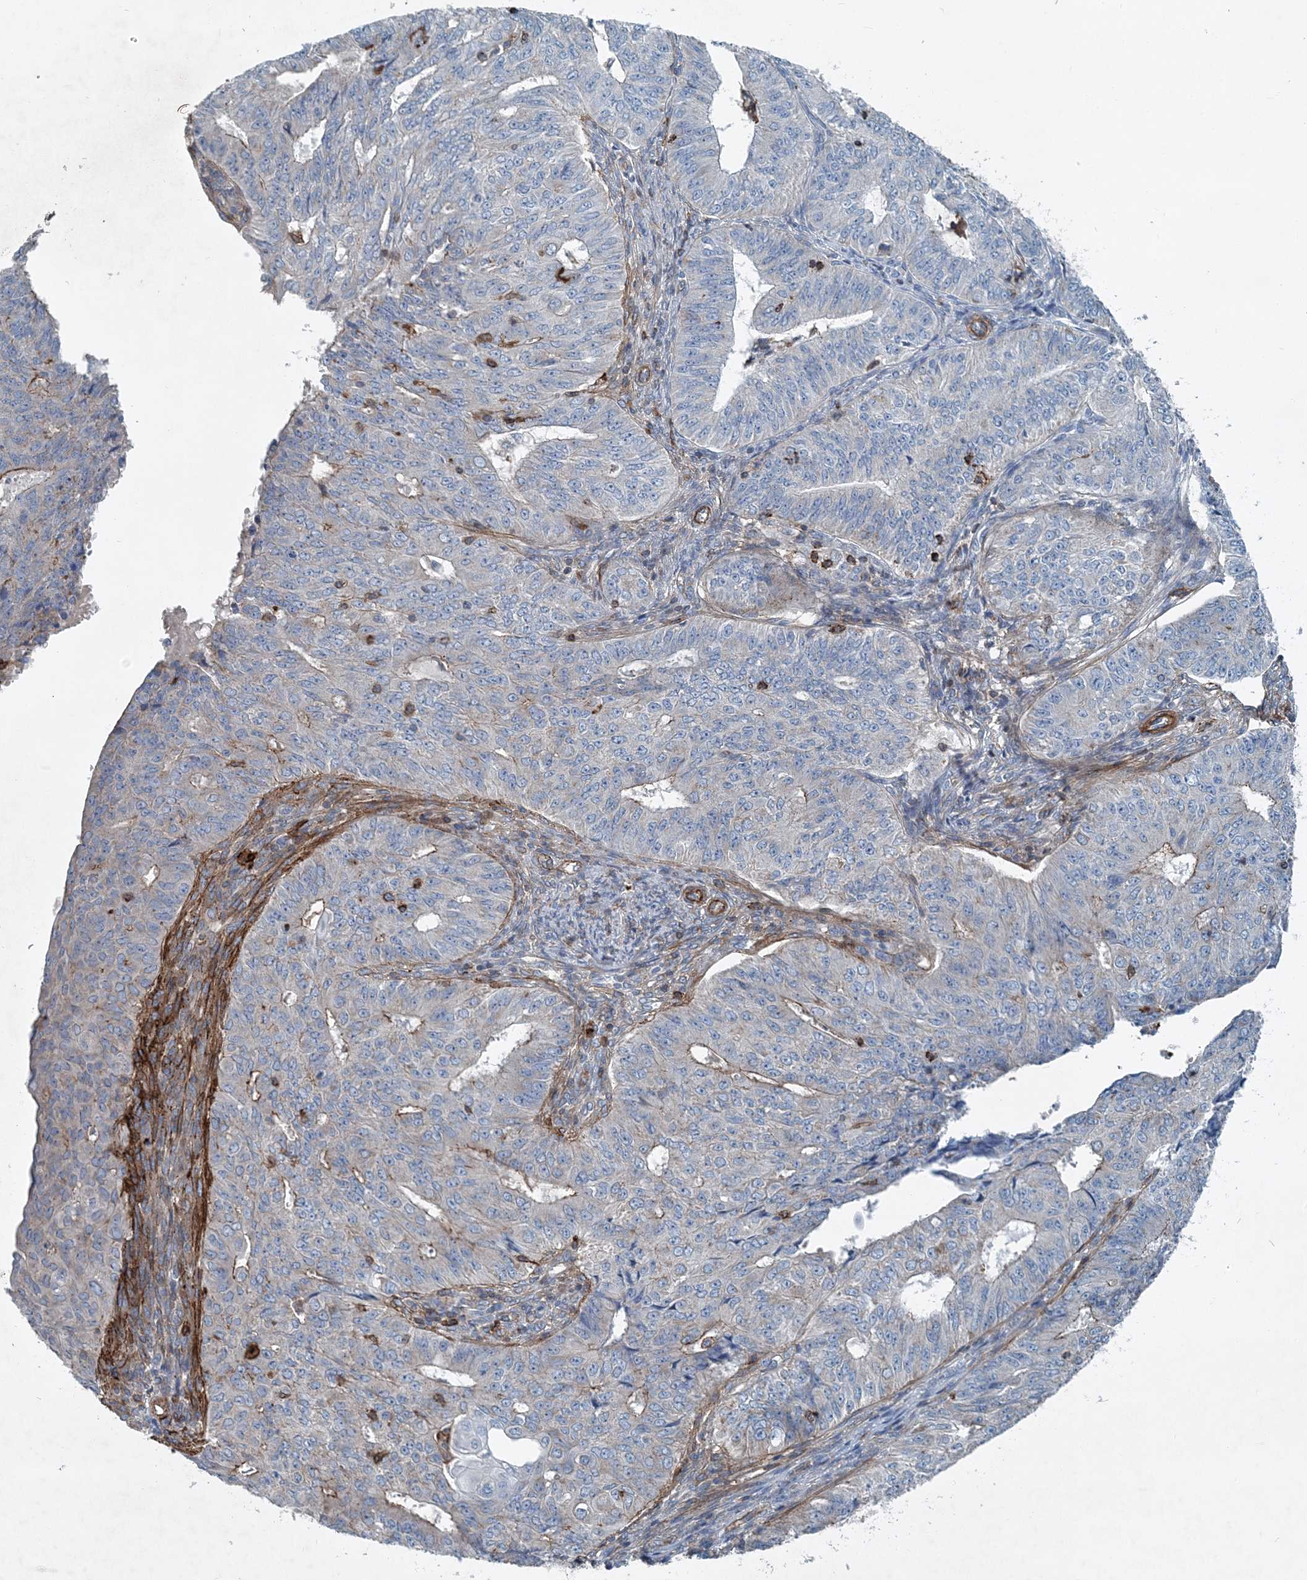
{"staining": {"intensity": "moderate", "quantity": "<25%", "location": "cytoplasmic/membranous"}, "tissue": "endometrial cancer", "cell_type": "Tumor cells", "image_type": "cancer", "snomed": [{"axis": "morphology", "description": "Adenocarcinoma, NOS"}, {"axis": "topography", "description": "Endometrium"}], "caption": "Protein analysis of endometrial cancer (adenocarcinoma) tissue exhibits moderate cytoplasmic/membranous expression in approximately <25% of tumor cells.", "gene": "DGUOK", "patient": {"sex": "female", "age": 32}}